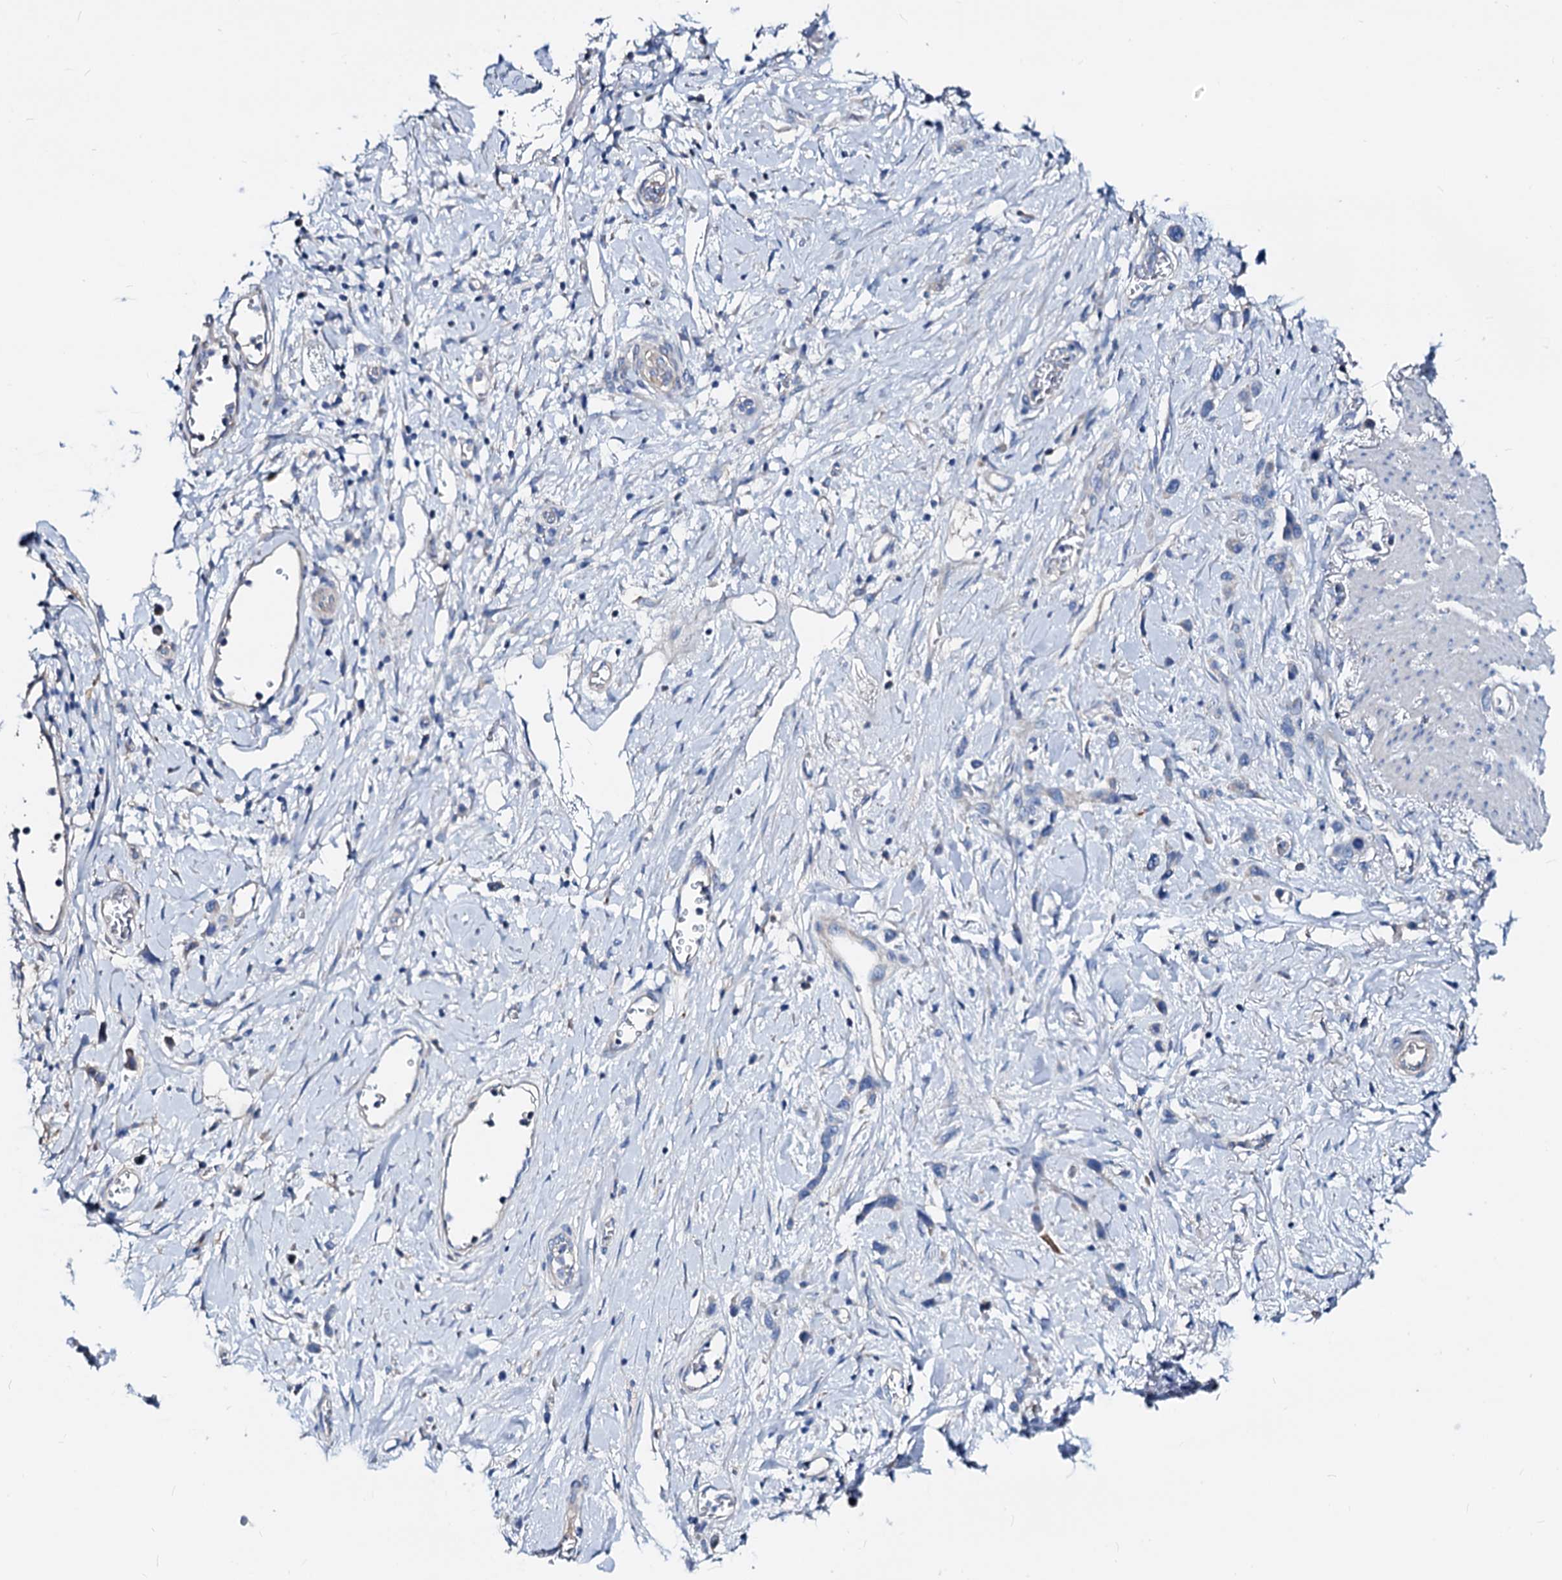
{"staining": {"intensity": "negative", "quantity": "none", "location": "none"}, "tissue": "stomach cancer", "cell_type": "Tumor cells", "image_type": "cancer", "snomed": [{"axis": "morphology", "description": "Adenocarcinoma, NOS"}, {"axis": "morphology", "description": "Adenocarcinoma, High grade"}, {"axis": "topography", "description": "Stomach, upper"}, {"axis": "topography", "description": "Stomach, lower"}], "caption": "This histopathology image is of stomach cancer (adenocarcinoma) stained with IHC to label a protein in brown with the nuclei are counter-stained blue. There is no positivity in tumor cells.", "gene": "DYDC2", "patient": {"sex": "female", "age": 65}}